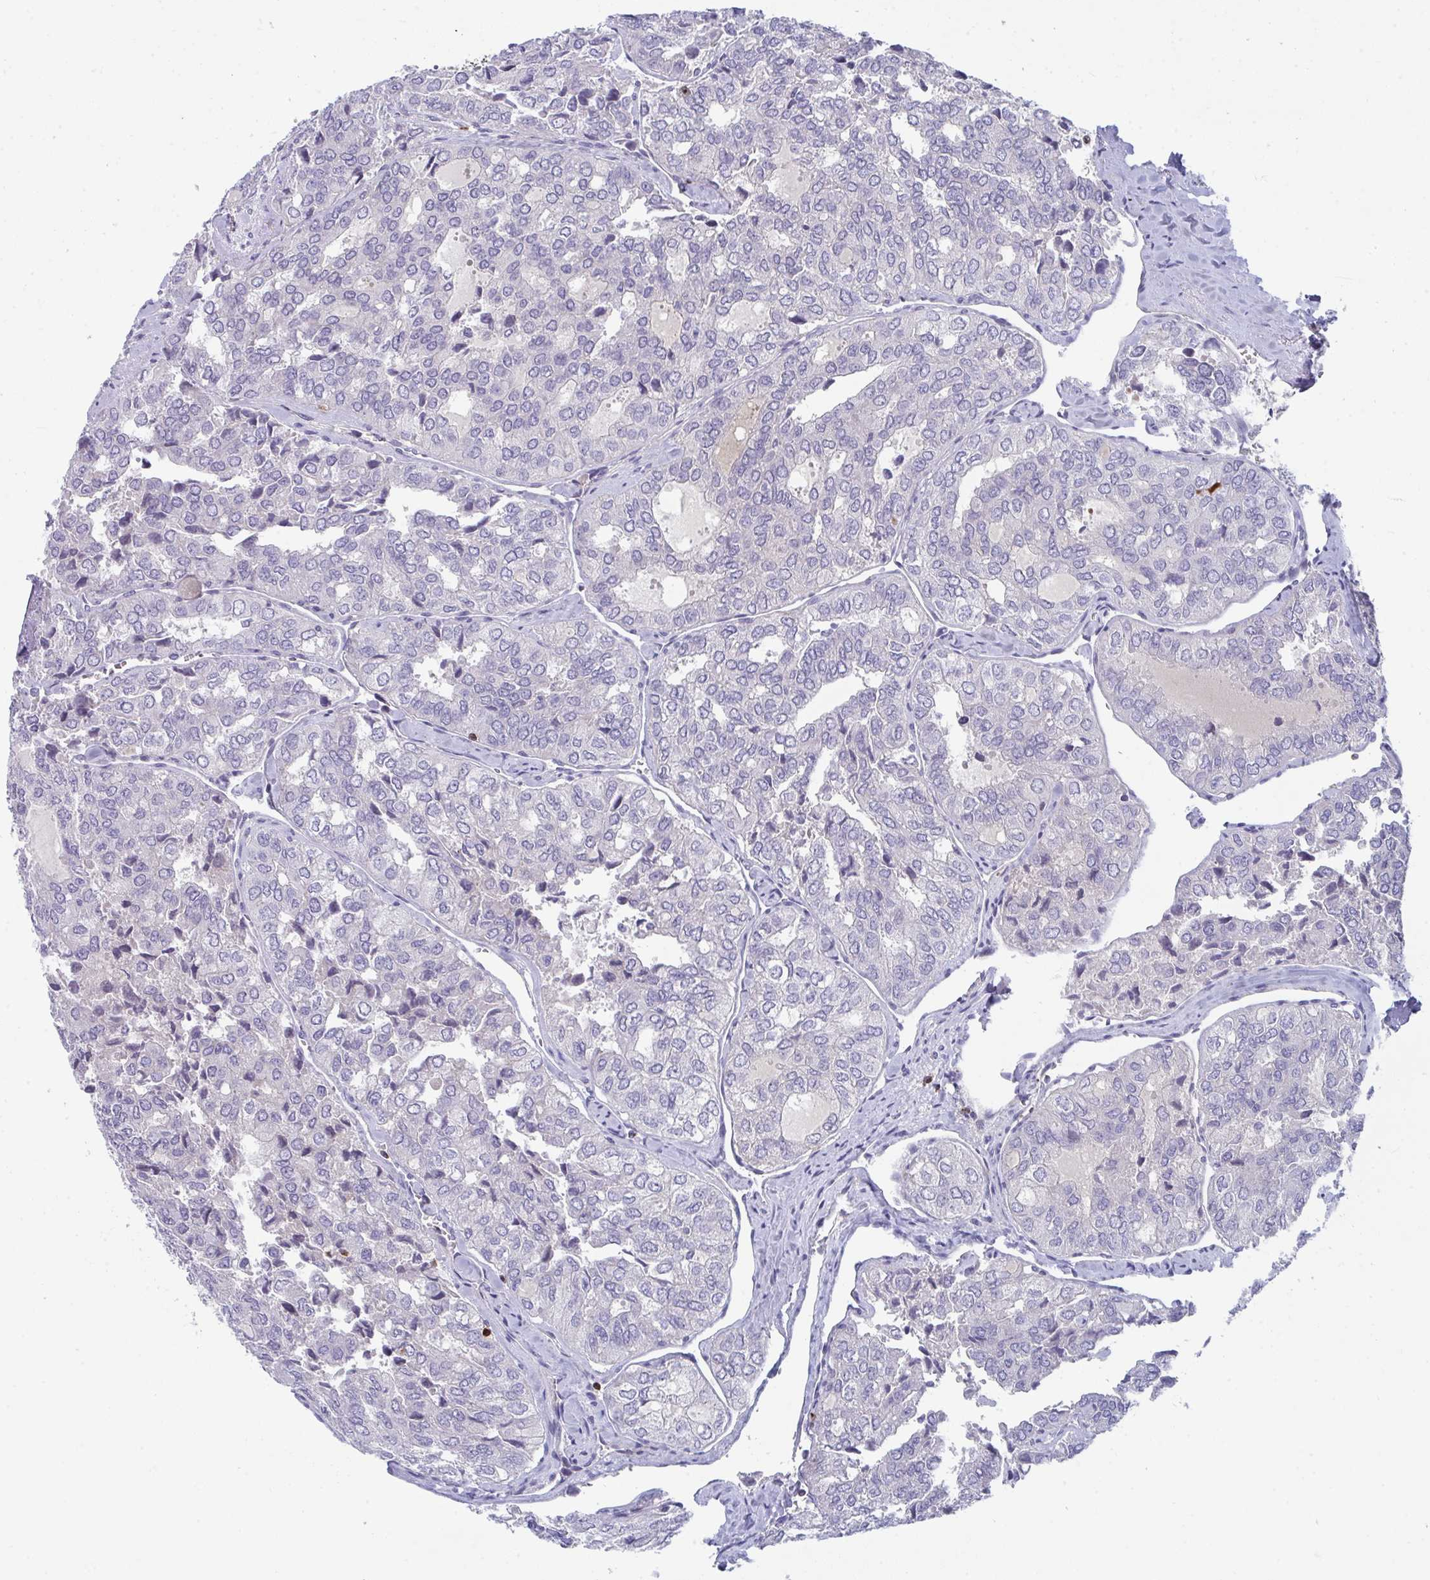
{"staining": {"intensity": "negative", "quantity": "none", "location": "none"}, "tissue": "thyroid cancer", "cell_type": "Tumor cells", "image_type": "cancer", "snomed": [{"axis": "morphology", "description": "Follicular adenoma carcinoma, NOS"}, {"axis": "topography", "description": "Thyroid gland"}], "caption": "High power microscopy photomicrograph of an IHC micrograph of thyroid follicular adenoma carcinoma, revealing no significant expression in tumor cells.", "gene": "AOC2", "patient": {"sex": "male", "age": 75}}